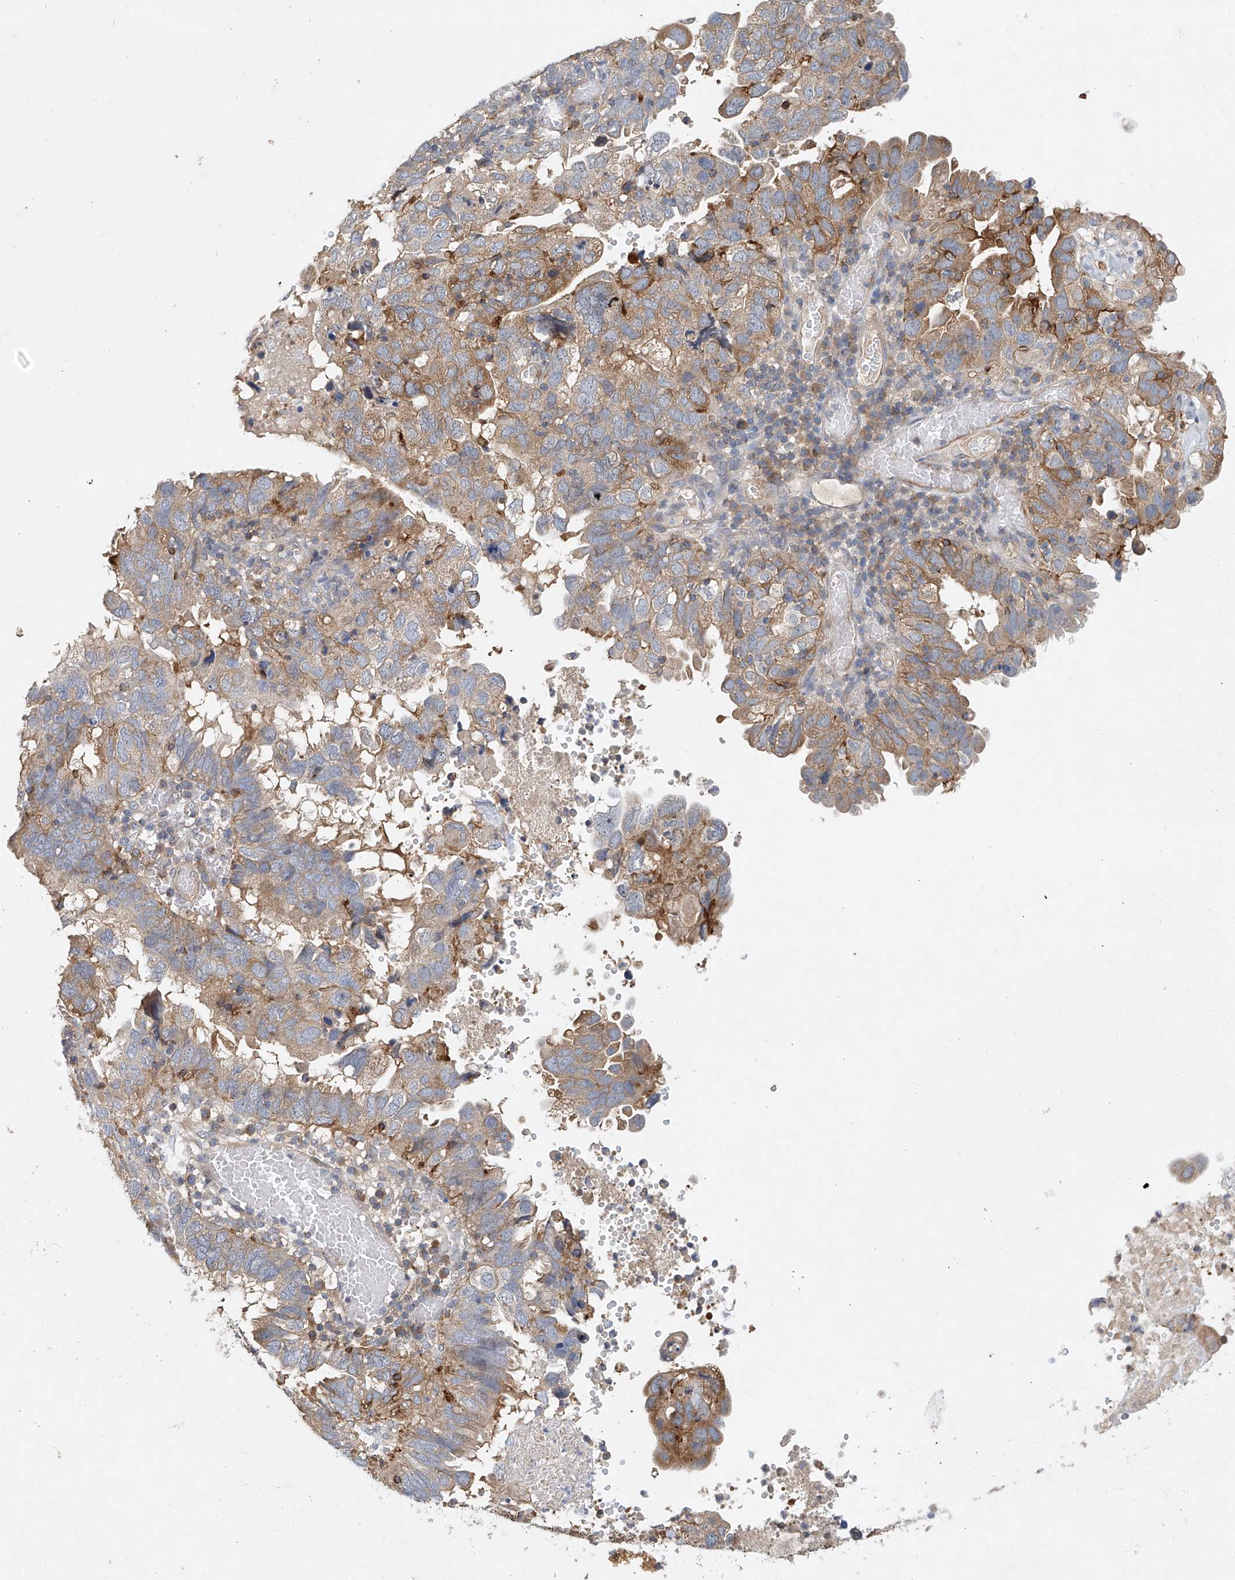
{"staining": {"intensity": "moderate", "quantity": "25%-75%", "location": "cytoplasmic/membranous"}, "tissue": "endometrial cancer", "cell_type": "Tumor cells", "image_type": "cancer", "snomed": [{"axis": "morphology", "description": "Adenocarcinoma, NOS"}, {"axis": "topography", "description": "Uterus"}], "caption": "DAB immunohistochemical staining of endometrial adenocarcinoma exhibits moderate cytoplasmic/membranous protein positivity in approximately 25%-75% of tumor cells. Nuclei are stained in blue.", "gene": "CARMIL1", "patient": {"sex": "female", "age": 77}}